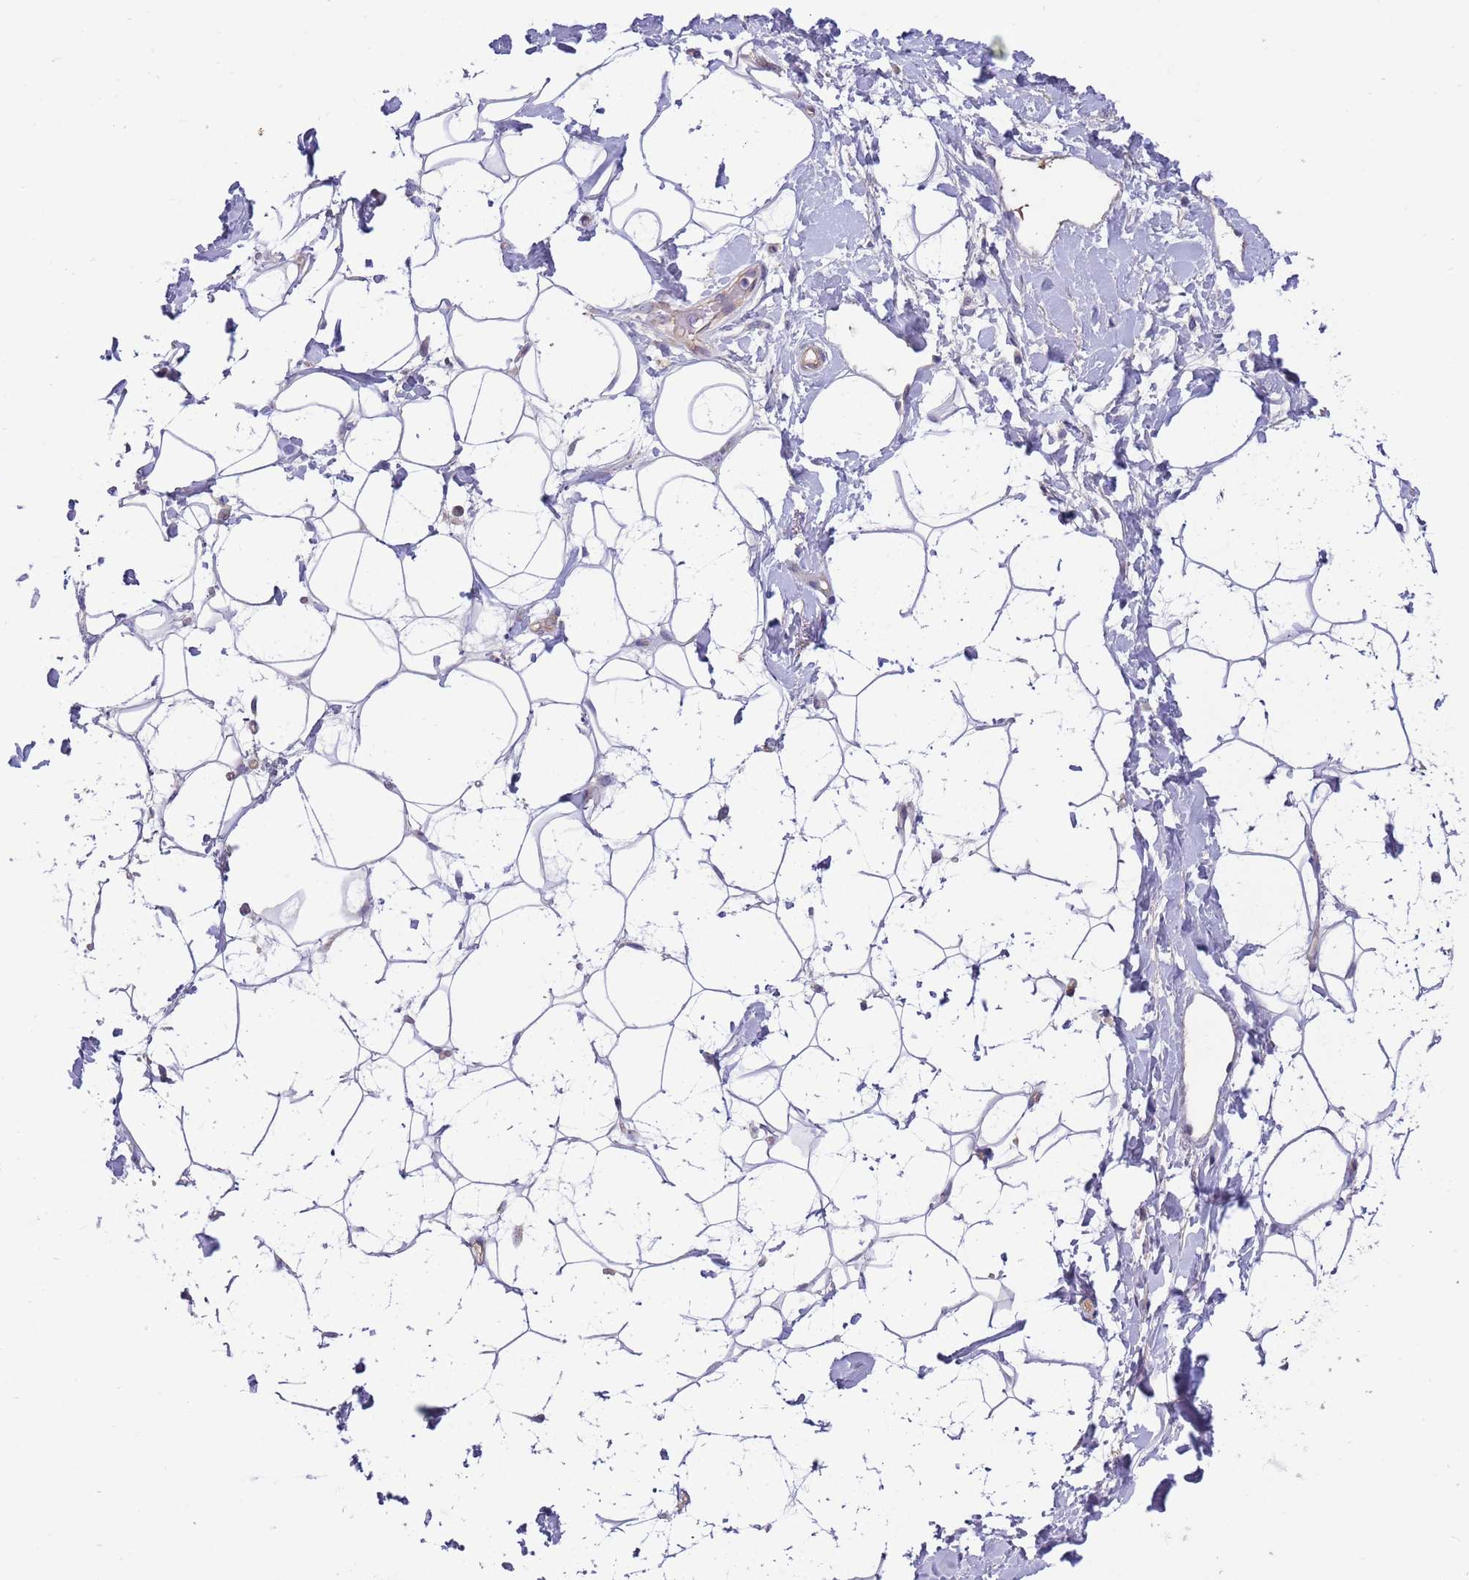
{"staining": {"intensity": "negative", "quantity": "none", "location": "none"}, "tissue": "adipose tissue", "cell_type": "Adipocytes", "image_type": "normal", "snomed": [{"axis": "morphology", "description": "Normal tissue, NOS"}, {"axis": "topography", "description": "Breast"}], "caption": "Immunohistochemistry (IHC) of normal adipose tissue displays no positivity in adipocytes.", "gene": "CABYR", "patient": {"sex": "female", "age": 26}}